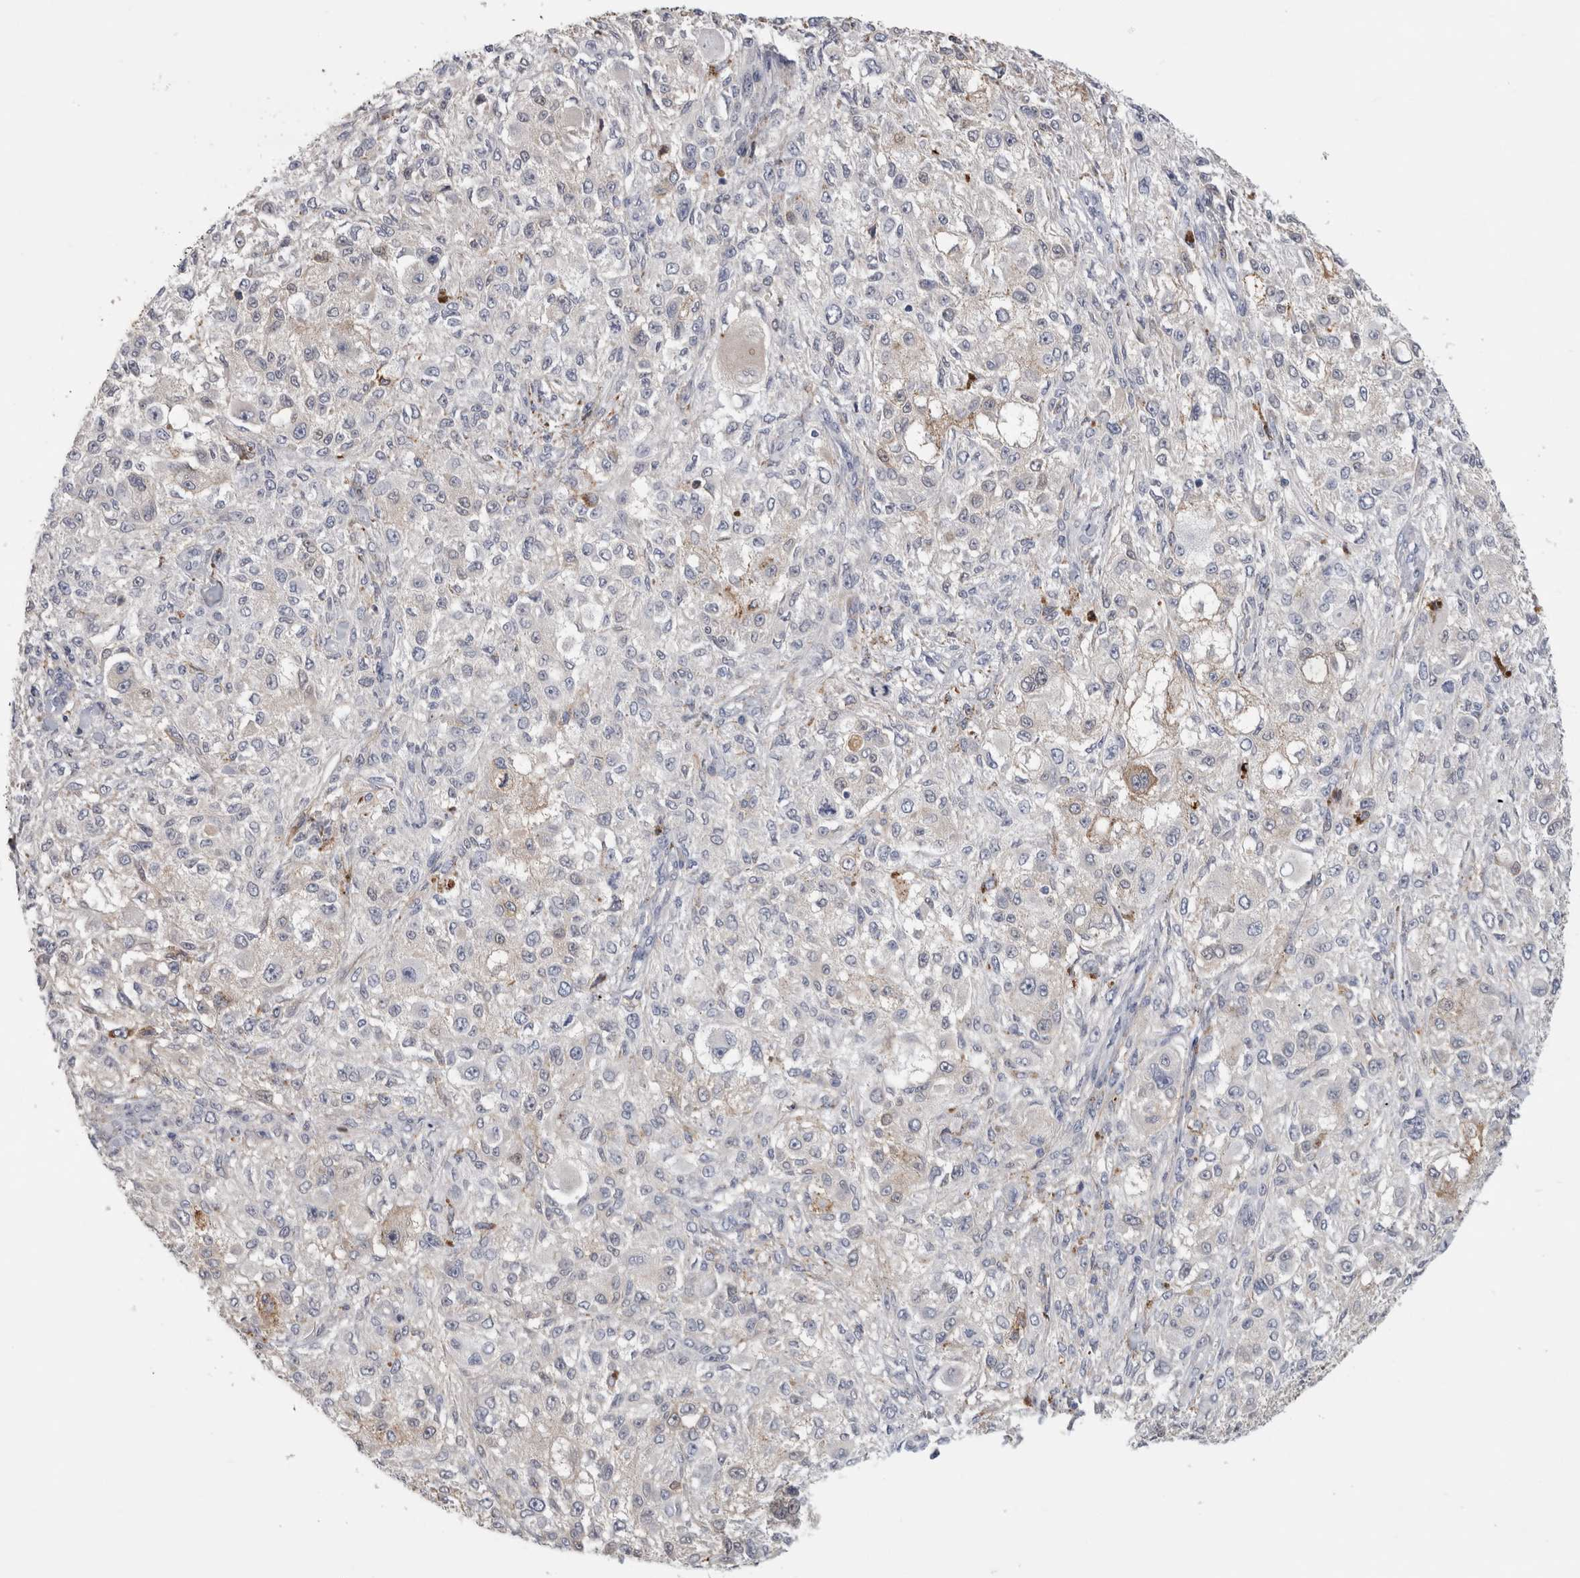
{"staining": {"intensity": "negative", "quantity": "none", "location": "none"}, "tissue": "melanoma", "cell_type": "Tumor cells", "image_type": "cancer", "snomed": [{"axis": "morphology", "description": "Necrosis, NOS"}, {"axis": "morphology", "description": "Malignant melanoma, NOS"}, {"axis": "topography", "description": "Skin"}], "caption": "High power microscopy image of an immunohistochemistry (IHC) image of malignant melanoma, revealing no significant positivity in tumor cells. The staining is performed using DAB brown chromogen with nuclei counter-stained in using hematoxylin.", "gene": "DNAJC24", "patient": {"sex": "female", "age": 87}}